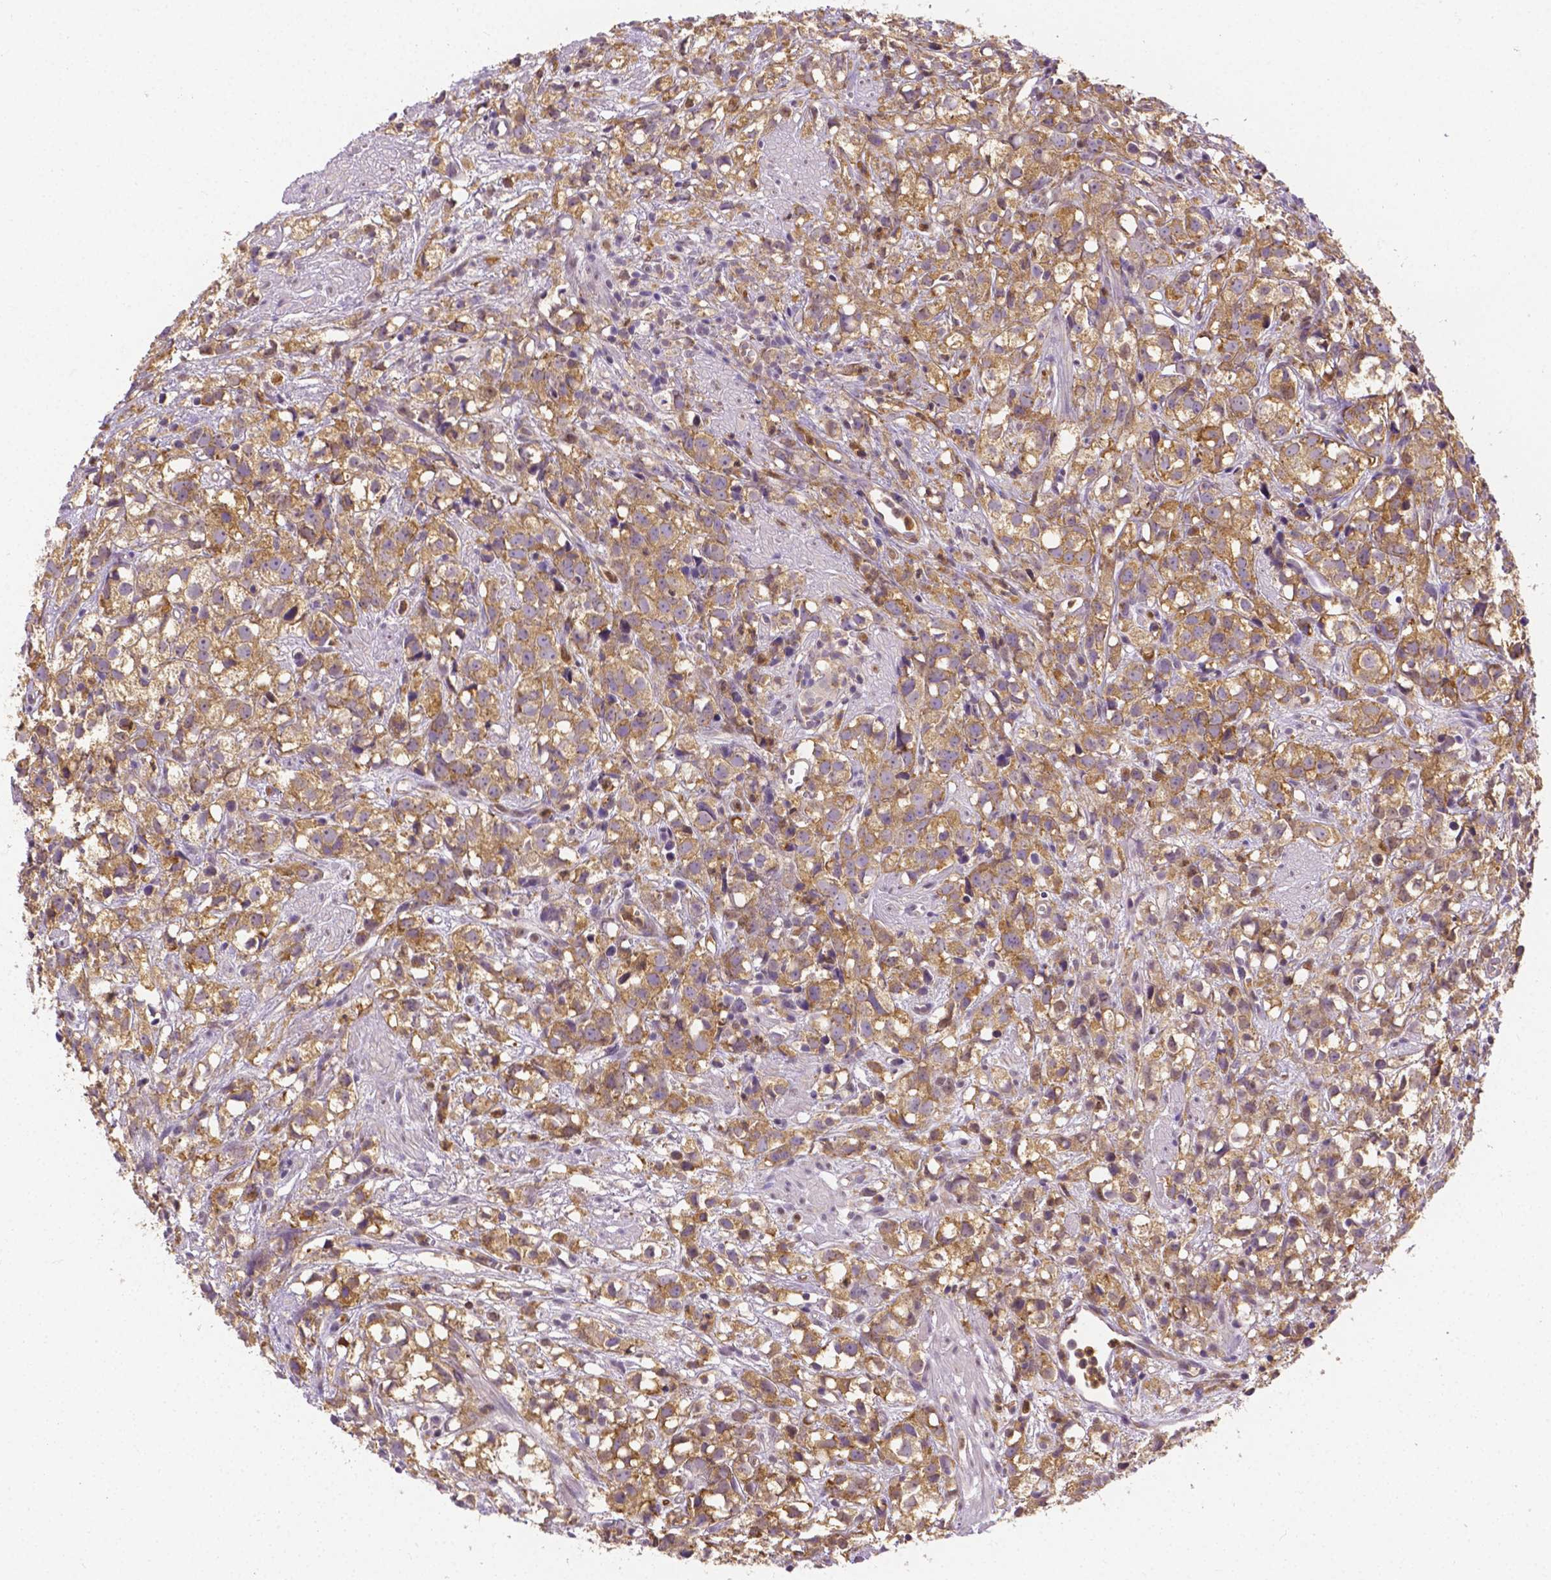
{"staining": {"intensity": "weak", "quantity": ">75%", "location": "cytoplasmic/membranous"}, "tissue": "prostate cancer", "cell_type": "Tumor cells", "image_type": "cancer", "snomed": [{"axis": "morphology", "description": "Adenocarcinoma, High grade"}, {"axis": "topography", "description": "Prostate"}], "caption": "Protein expression analysis of human prostate cancer (adenocarcinoma (high-grade)) reveals weak cytoplasmic/membranous positivity in approximately >75% of tumor cells. (IHC, brightfield microscopy, high magnification).", "gene": "ZNRD2", "patient": {"sex": "male", "age": 68}}